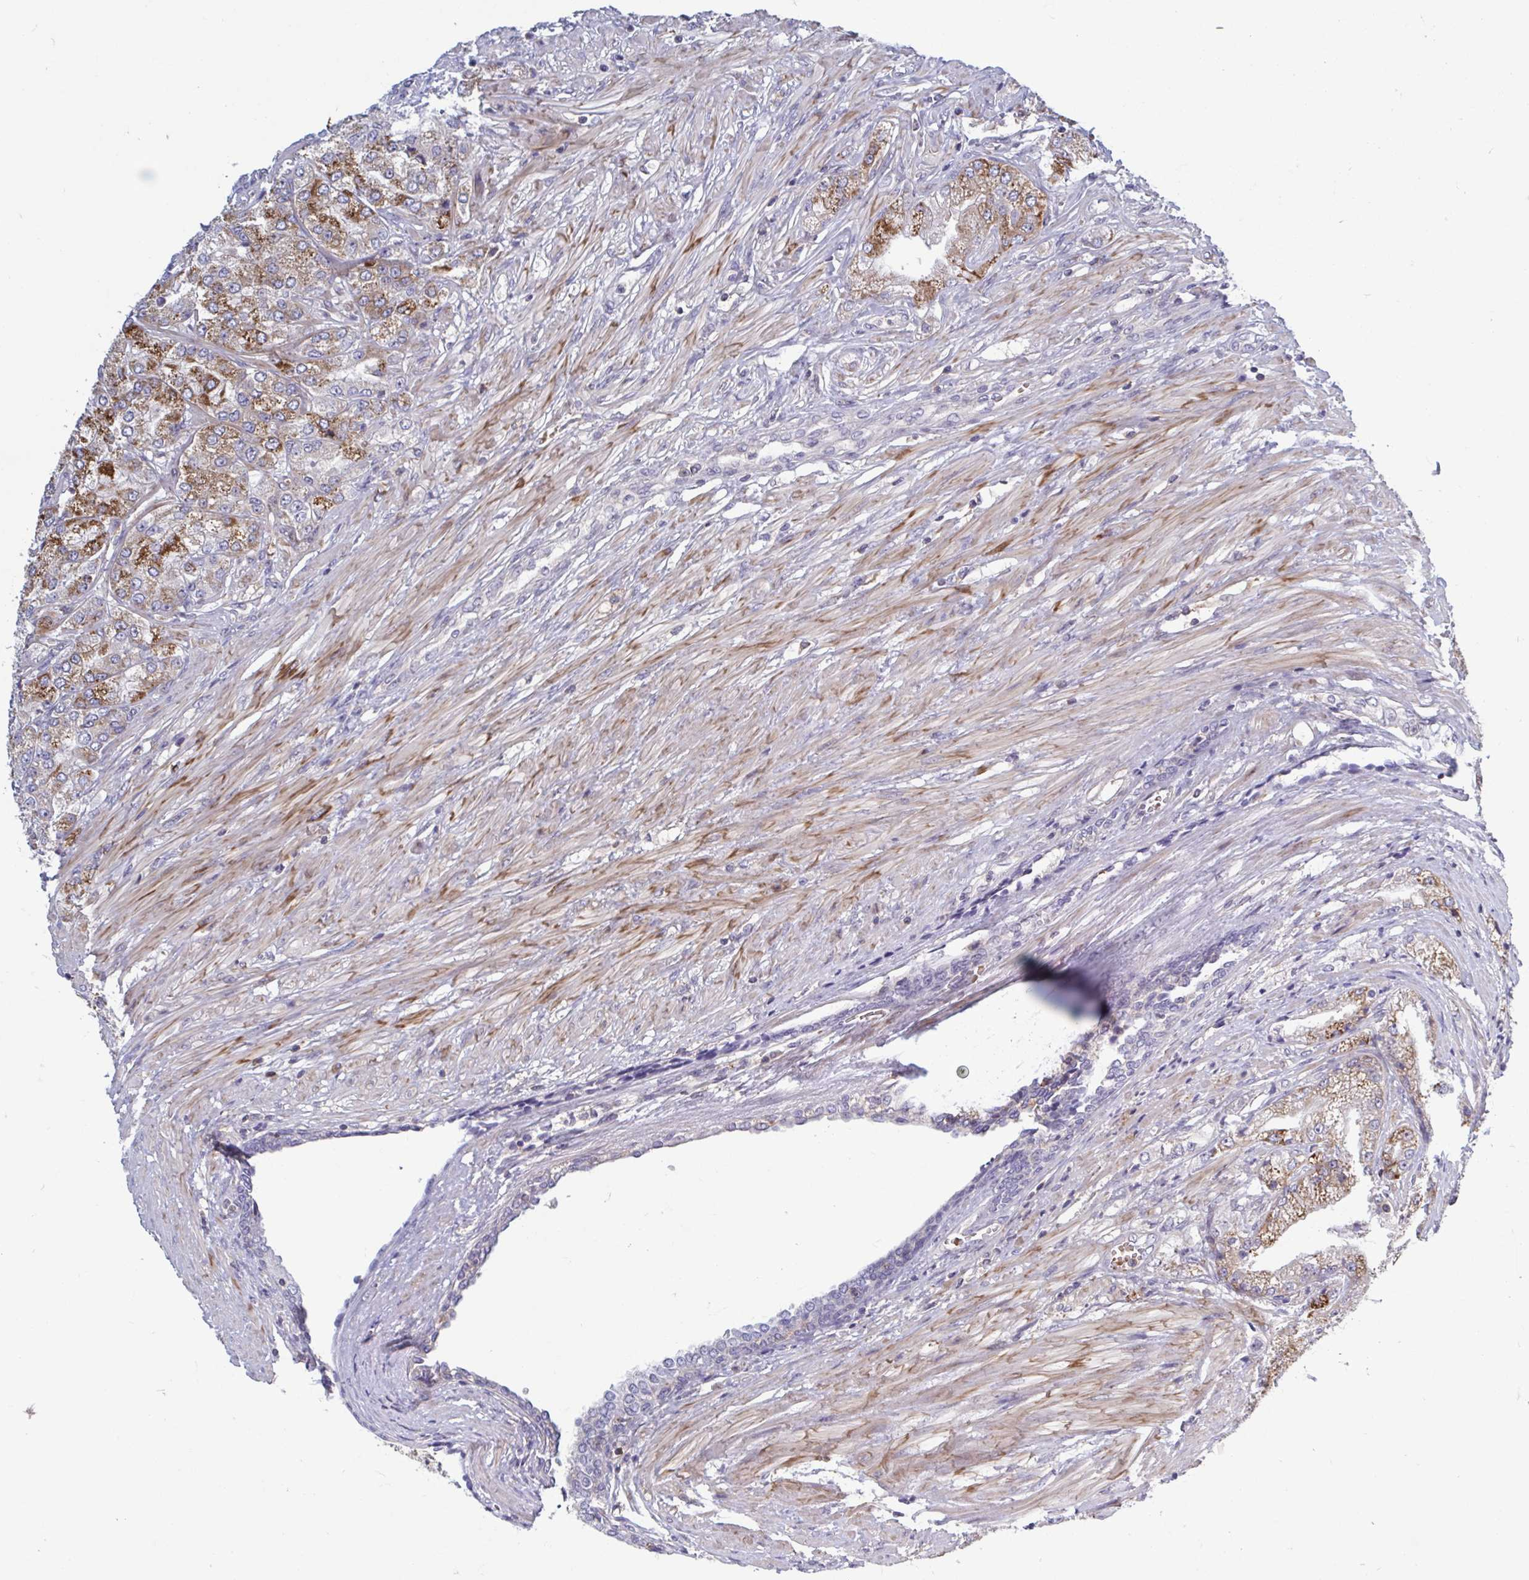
{"staining": {"intensity": "moderate", "quantity": "25%-75%", "location": "cytoplasmic/membranous"}, "tissue": "prostate cancer", "cell_type": "Tumor cells", "image_type": "cancer", "snomed": [{"axis": "morphology", "description": "Adenocarcinoma, High grade"}, {"axis": "topography", "description": "Prostate"}], "caption": "About 25%-75% of tumor cells in human prostate cancer show moderate cytoplasmic/membranous protein positivity as visualized by brown immunohistochemical staining.", "gene": "LRRC38", "patient": {"sex": "male", "age": 61}}